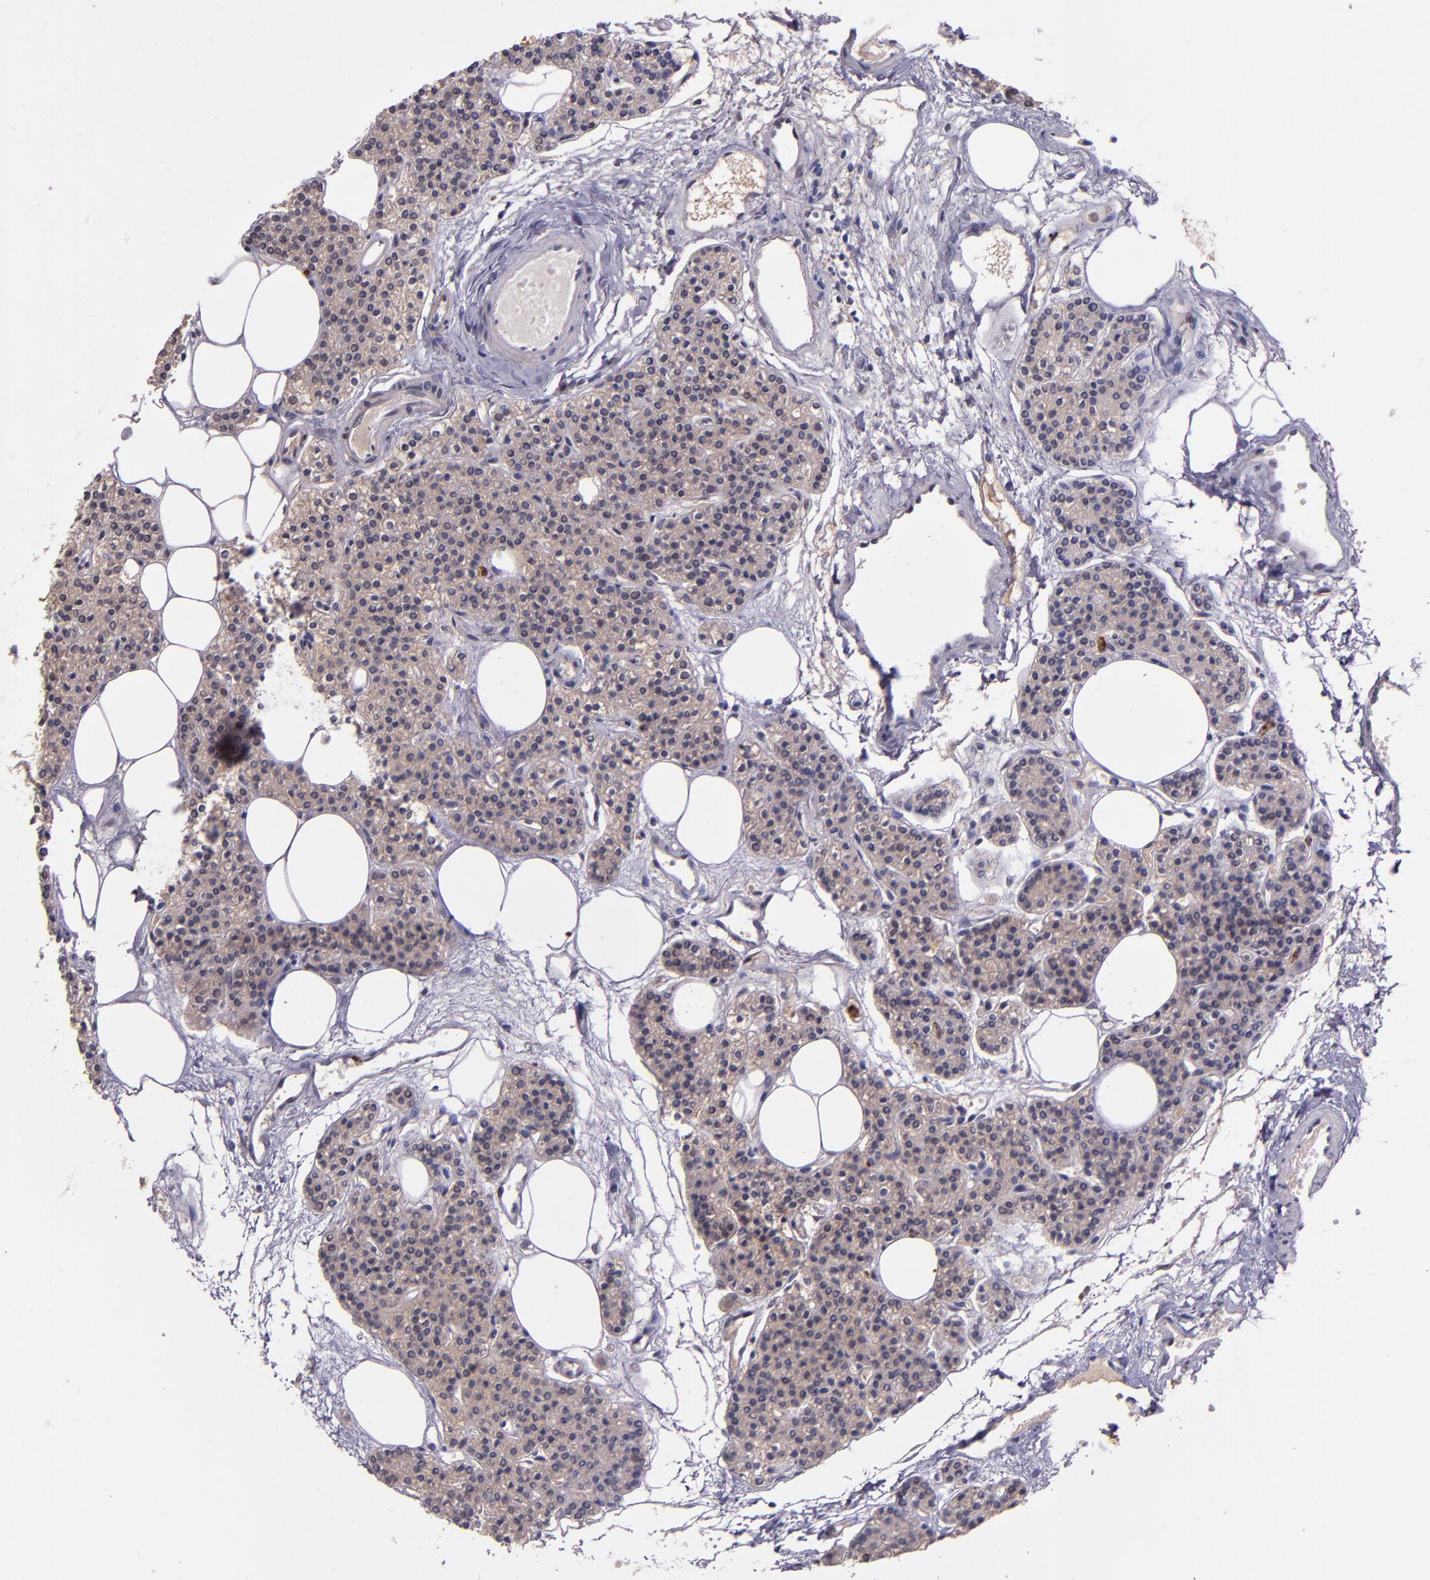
{"staining": {"intensity": "weak", "quantity": "25%-75%", "location": "cytoplasmic/membranous"}, "tissue": "parathyroid gland", "cell_type": "Glandular cells", "image_type": "normal", "snomed": [{"axis": "morphology", "description": "Normal tissue, NOS"}, {"axis": "topography", "description": "Parathyroid gland"}], "caption": "Human parathyroid gland stained for a protein (brown) displays weak cytoplasmic/membranous positive staining in approximately 25%-75% of glandular cells.", "gene": "STAT6", "patient": {"sex": "male", "age": 24}}